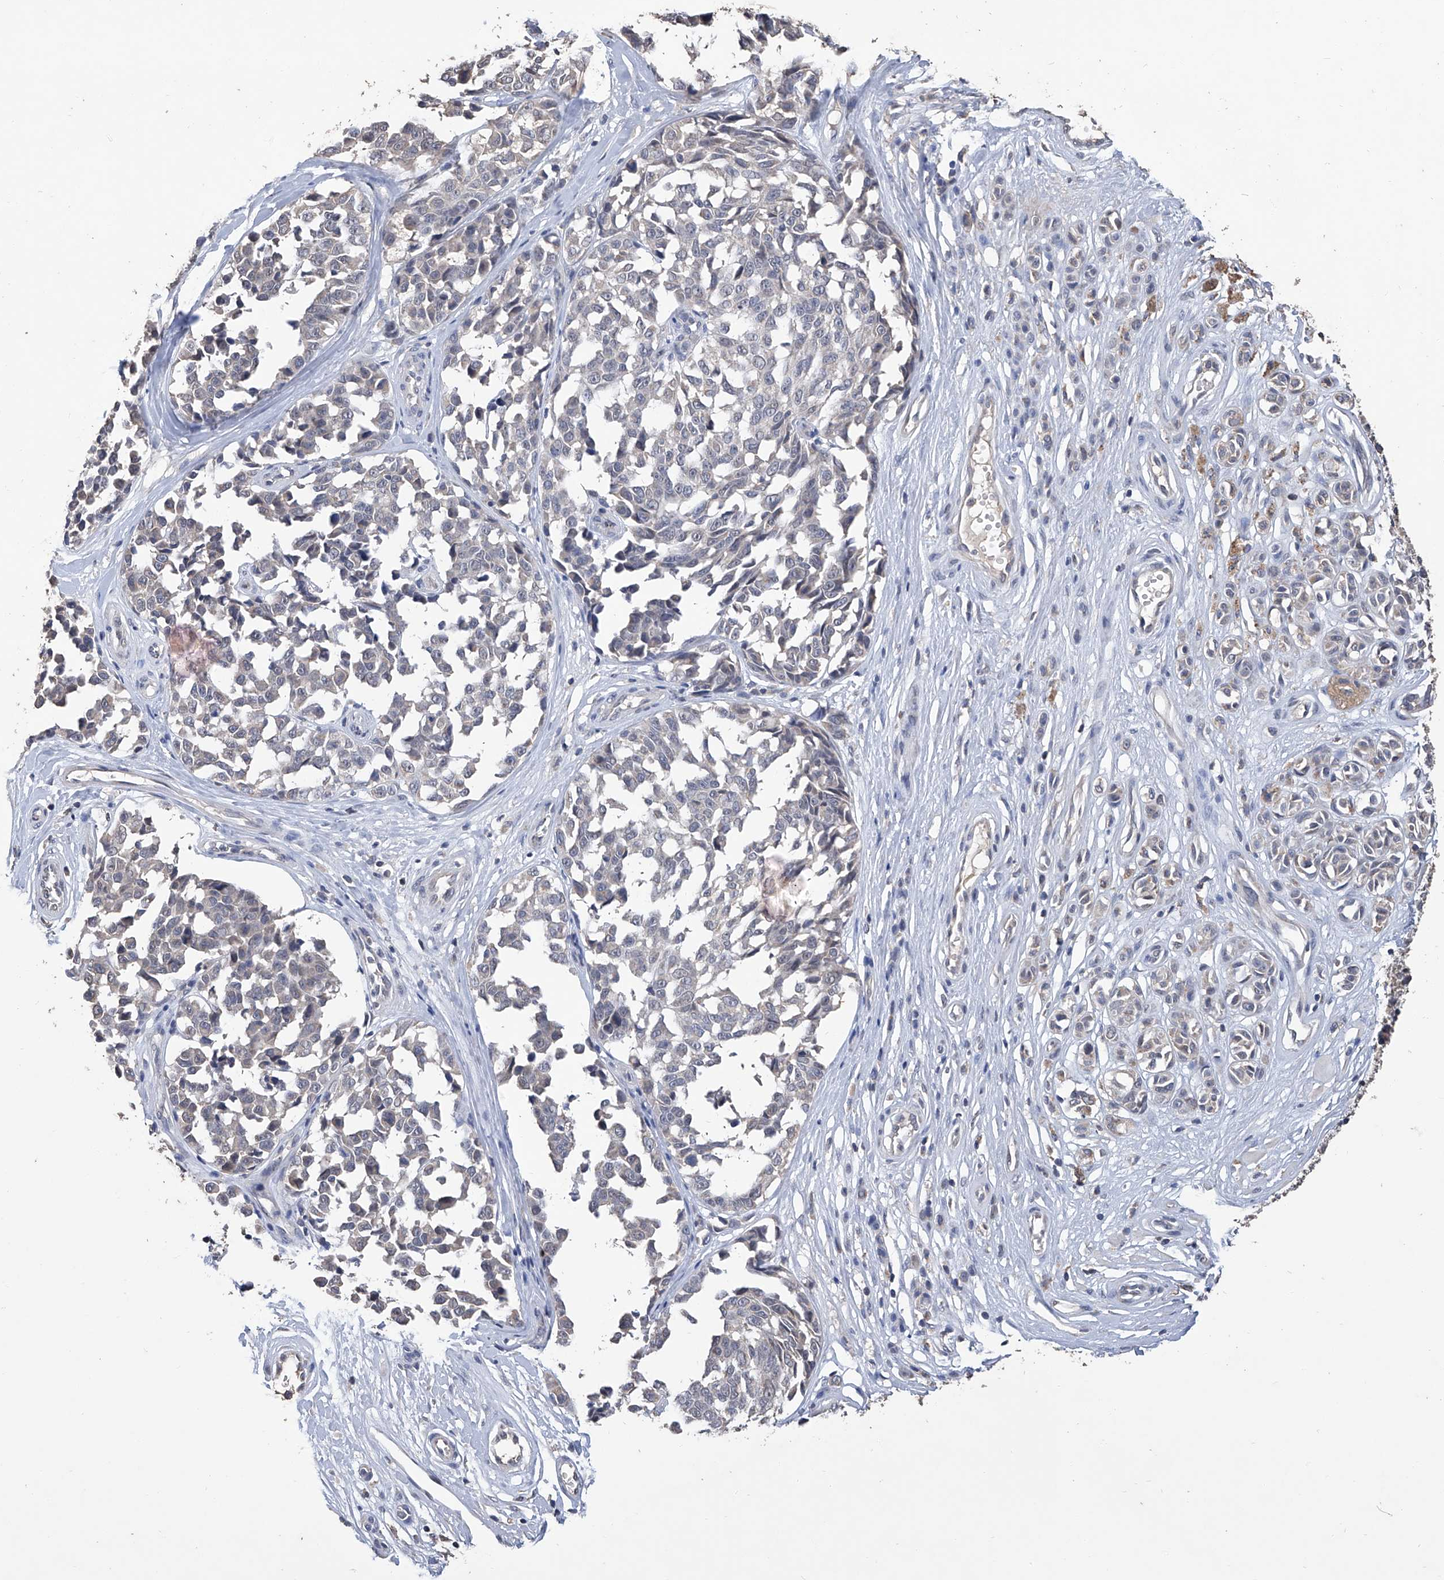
{"staining": {"intensity": "negative", "quantity": "none", "location": "none"}, "tissue": "melanoma", "cell_type": "Tumor cells", "image_type": "cancer", "snomed": [{"axis": "morphology", "description": "Malignant melanoma, NOS"}, {"axis": "topography", "description": "Skin"}], "caption": "This is an immunohistochemistry micrograph of human malignant melanoma. There is no staining in tumor cells.", "gene": "GPT", "patient": {"sex": "female", "age": 64}}